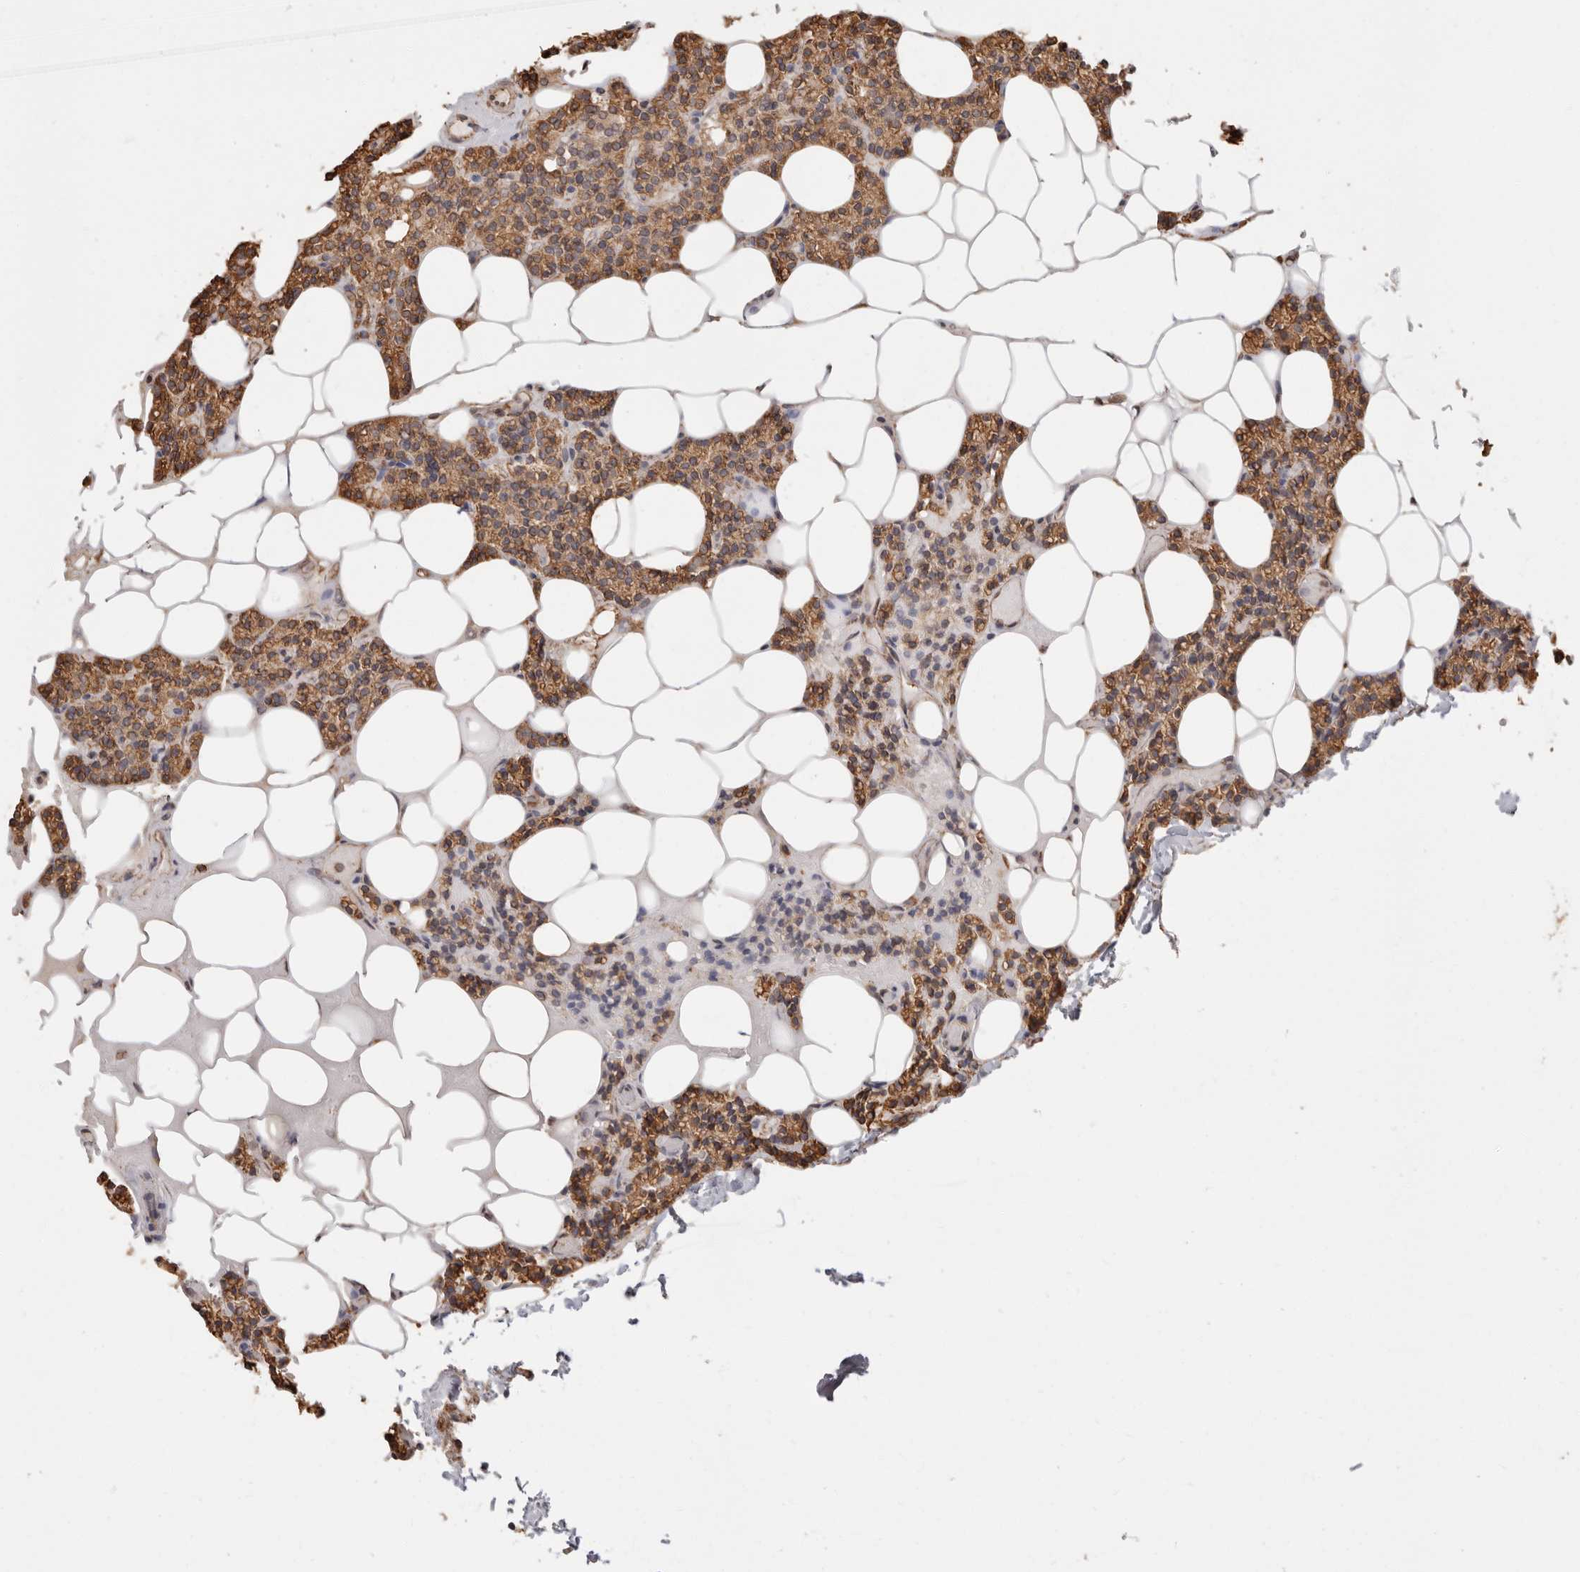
{"staining": {"intensity": "moderate", "quantity": ">75%", "location": "cytoplasmic/membranous"}, "tissue": "parathyroid gland", "cell_type": "Glandular cells", "image_type": "normal", "snomed": [{"axis": "morphology", "description": "Normal tissue, NOS"}, {"axis": "topography", "description": "Parathyroid gland"}], "caption": "Glandular cells reveal medium levels of moderate cytoplasmic/membranous expression in about >75% of cells in normal human parathyroid gland.", "gene": "ARHGEF10L", "patient": {"sex": "male", "age": 75}}